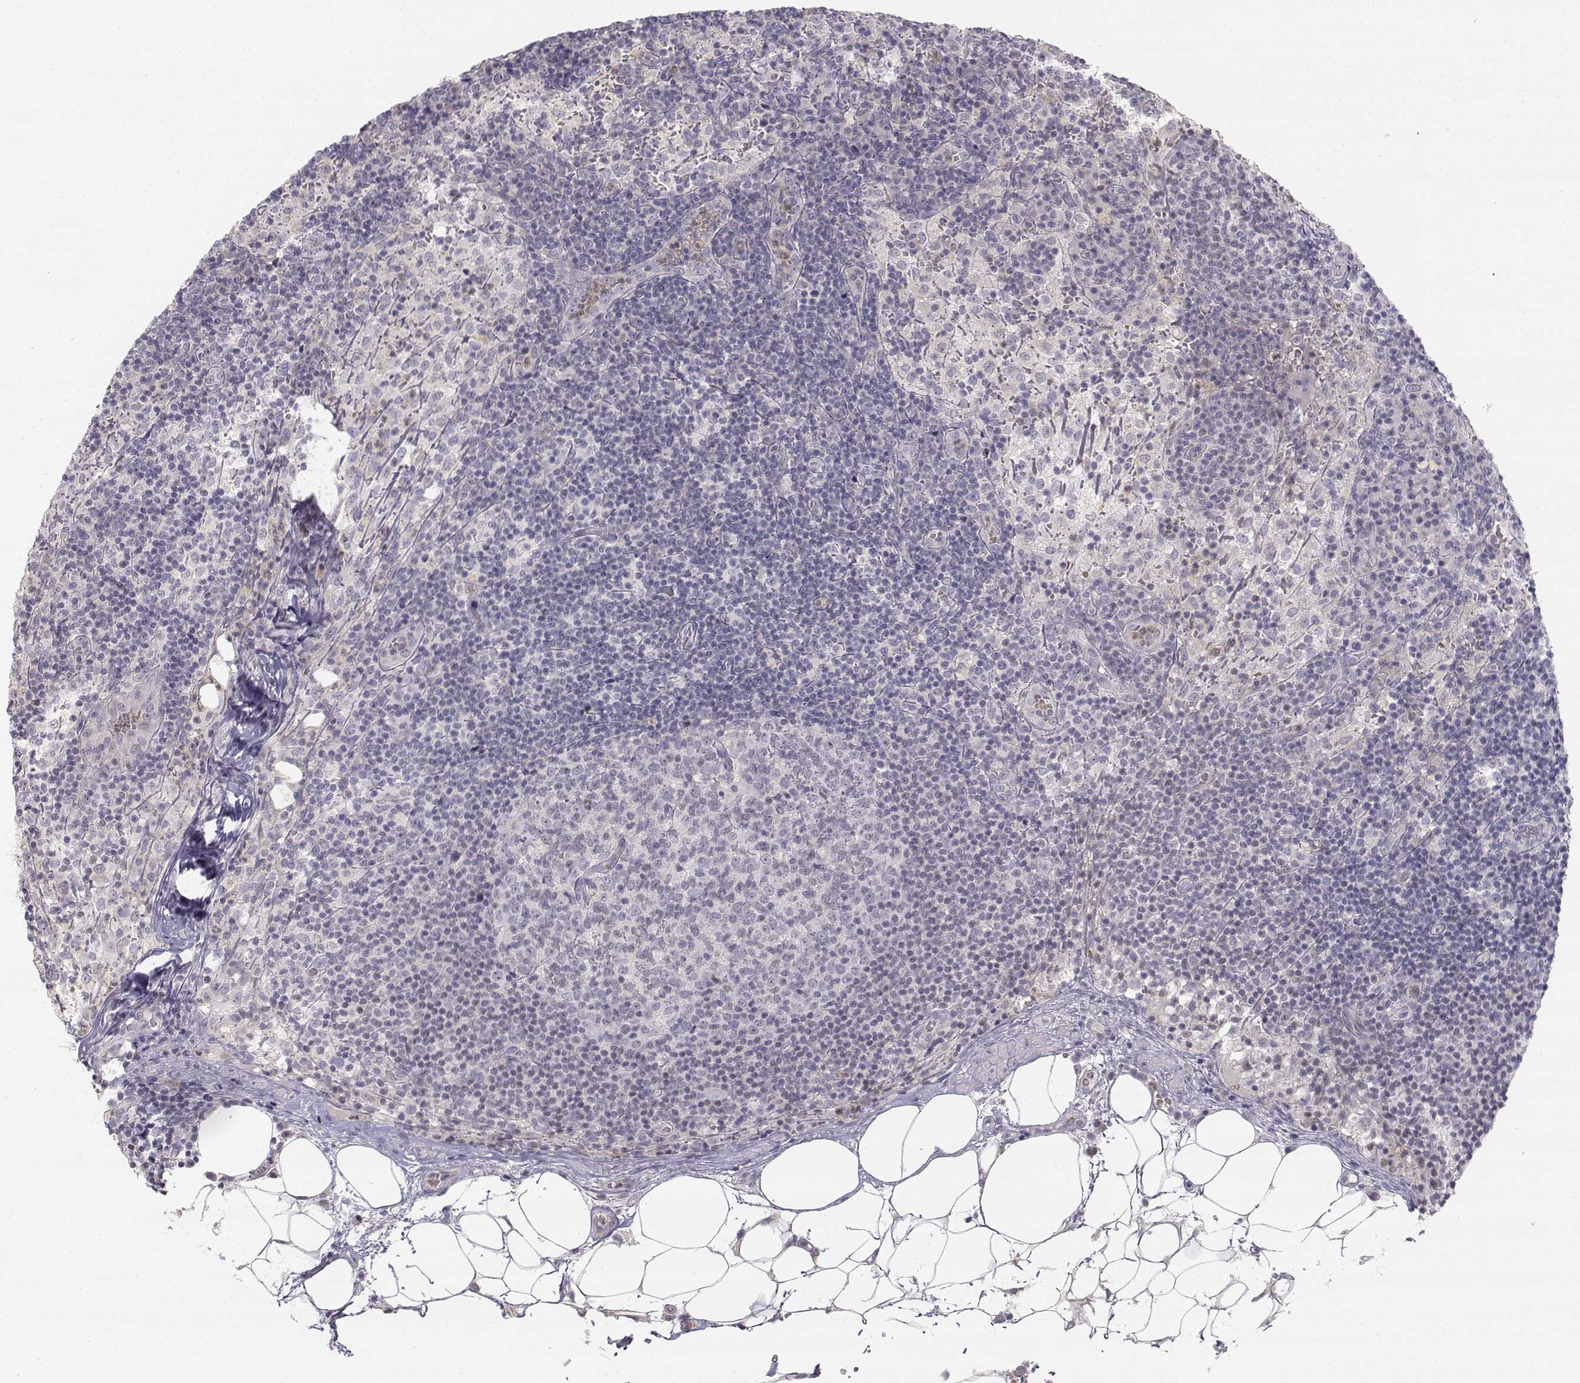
{"staining": {"intensity": "negative", "quantity": "none", "location": "none"}, "tissue": "lymph node", "cell_type": "Germinal center cells", "image_type": "normal", "snomed": [{"axis": "morphology", "description": "Normal tissue, NOS"}, {"axis": "topography", "description": "Lymph node"}], "caption": "Lymph node stained for a protein using immunohistochemistry demonstrates no positivity germinal center cells.", "gene": "GLIPR1L2", "patient": {"sex": "male", "age": 62}}